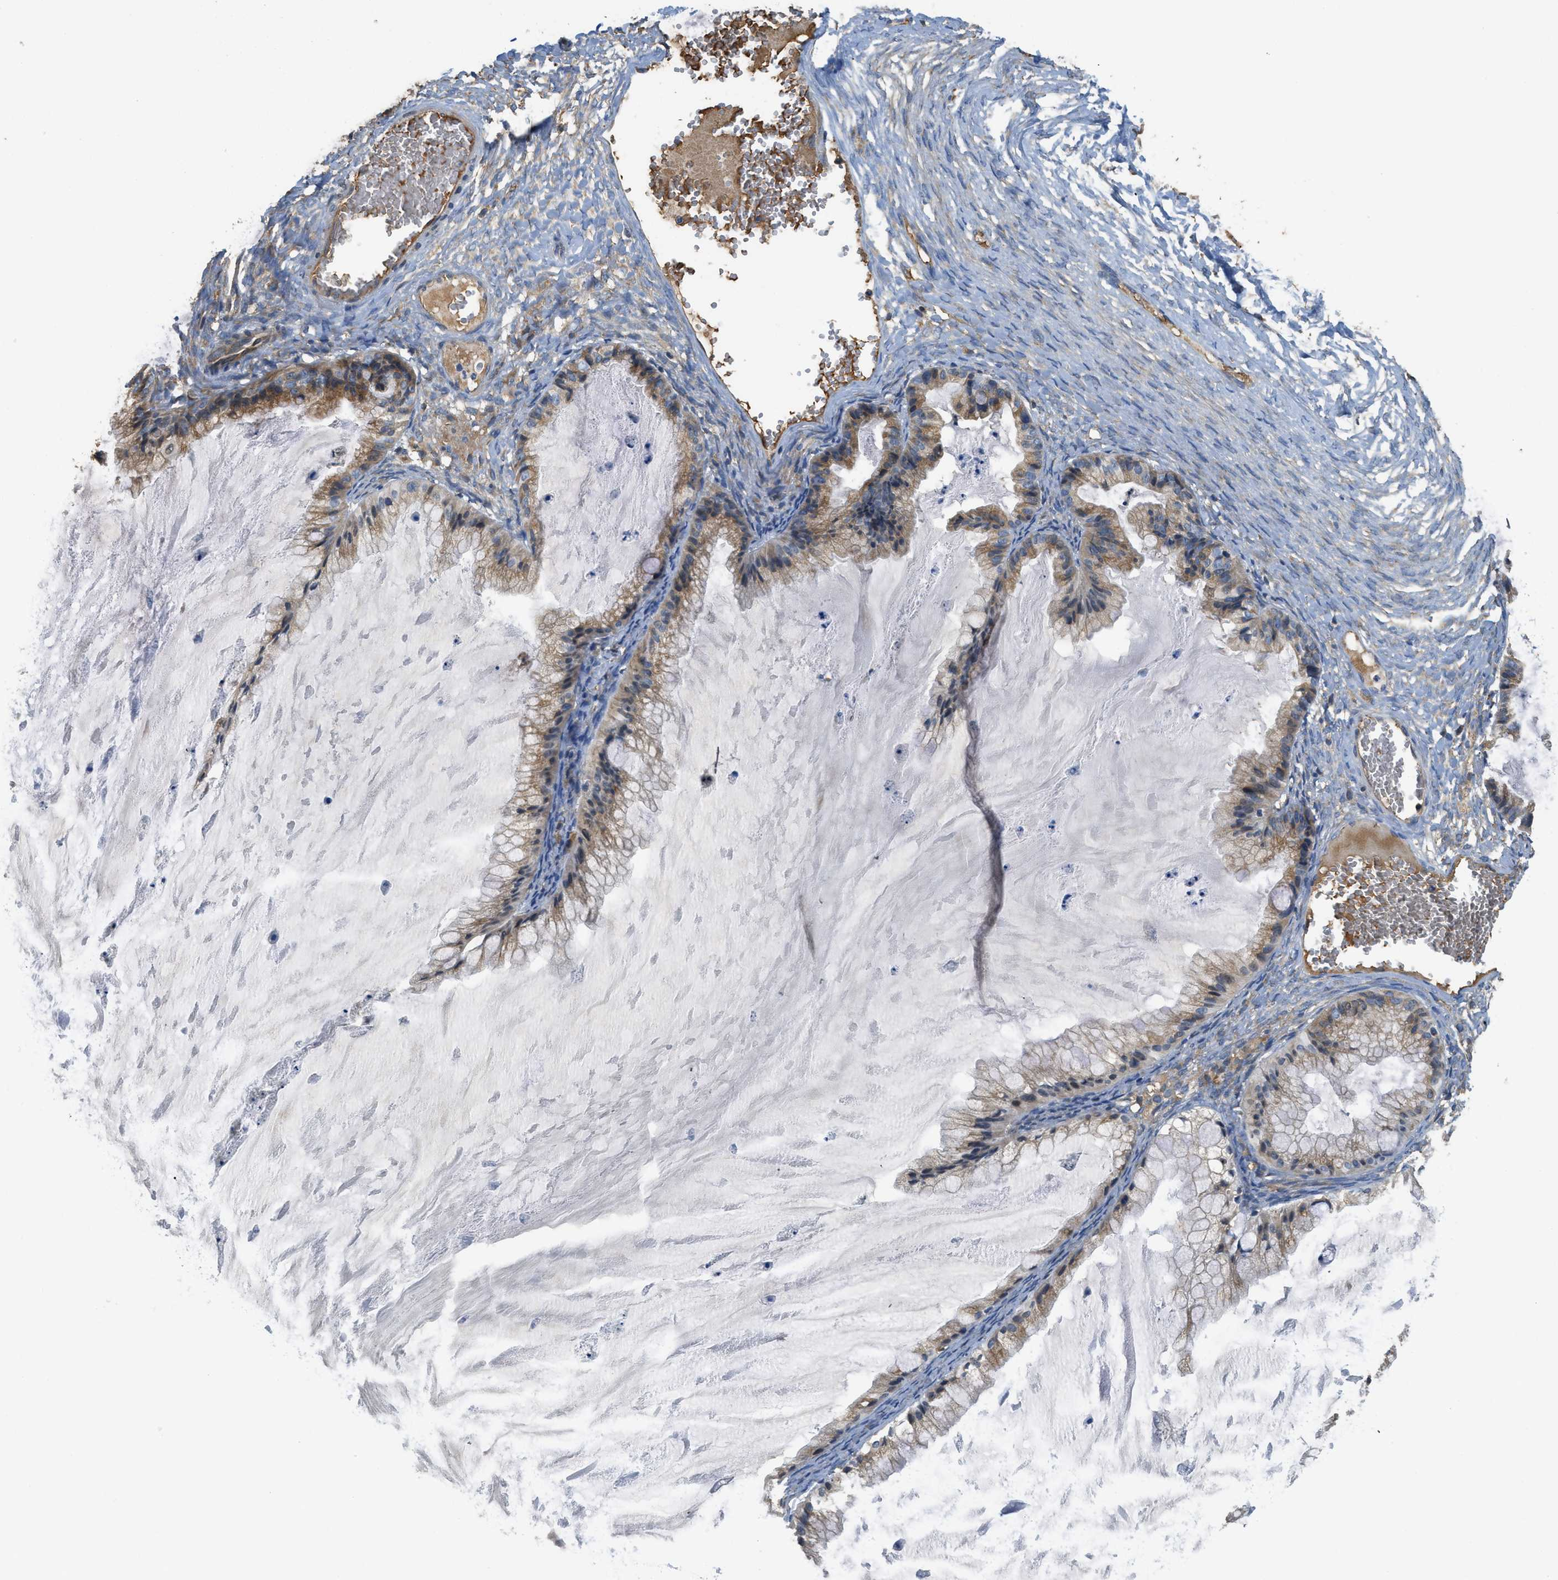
{"staining": {"intensity": "moderate", "quantity": ">75%", "location": "cytoplasmic/membranous"}, "tissue": "ovarian cancer", "cell_type": "Tumor cells", "image_type": "cancer", "snomed": [{"axis": "morphology", "description": "Cystadenocarcinoma, mucinous, NOS"}, {"axis": "topography", "description": "Ovary"}], "caption": "Ovarian cancer (mucinous cystadenocarcinoma) stained with DAB immunohistochemistry (IHC) reveals medium levels of moderate cytoplasmic/membranous staining in about >75% of tumor cells. The staining is performed using DAB (3,3'-diaminobenzidine) brown chromogen to label protein expression. The nuclei are counter-stained blue using hematoxylin.", "gene": "RIPK2", "patient": {"sex": "female", "age": 57}}